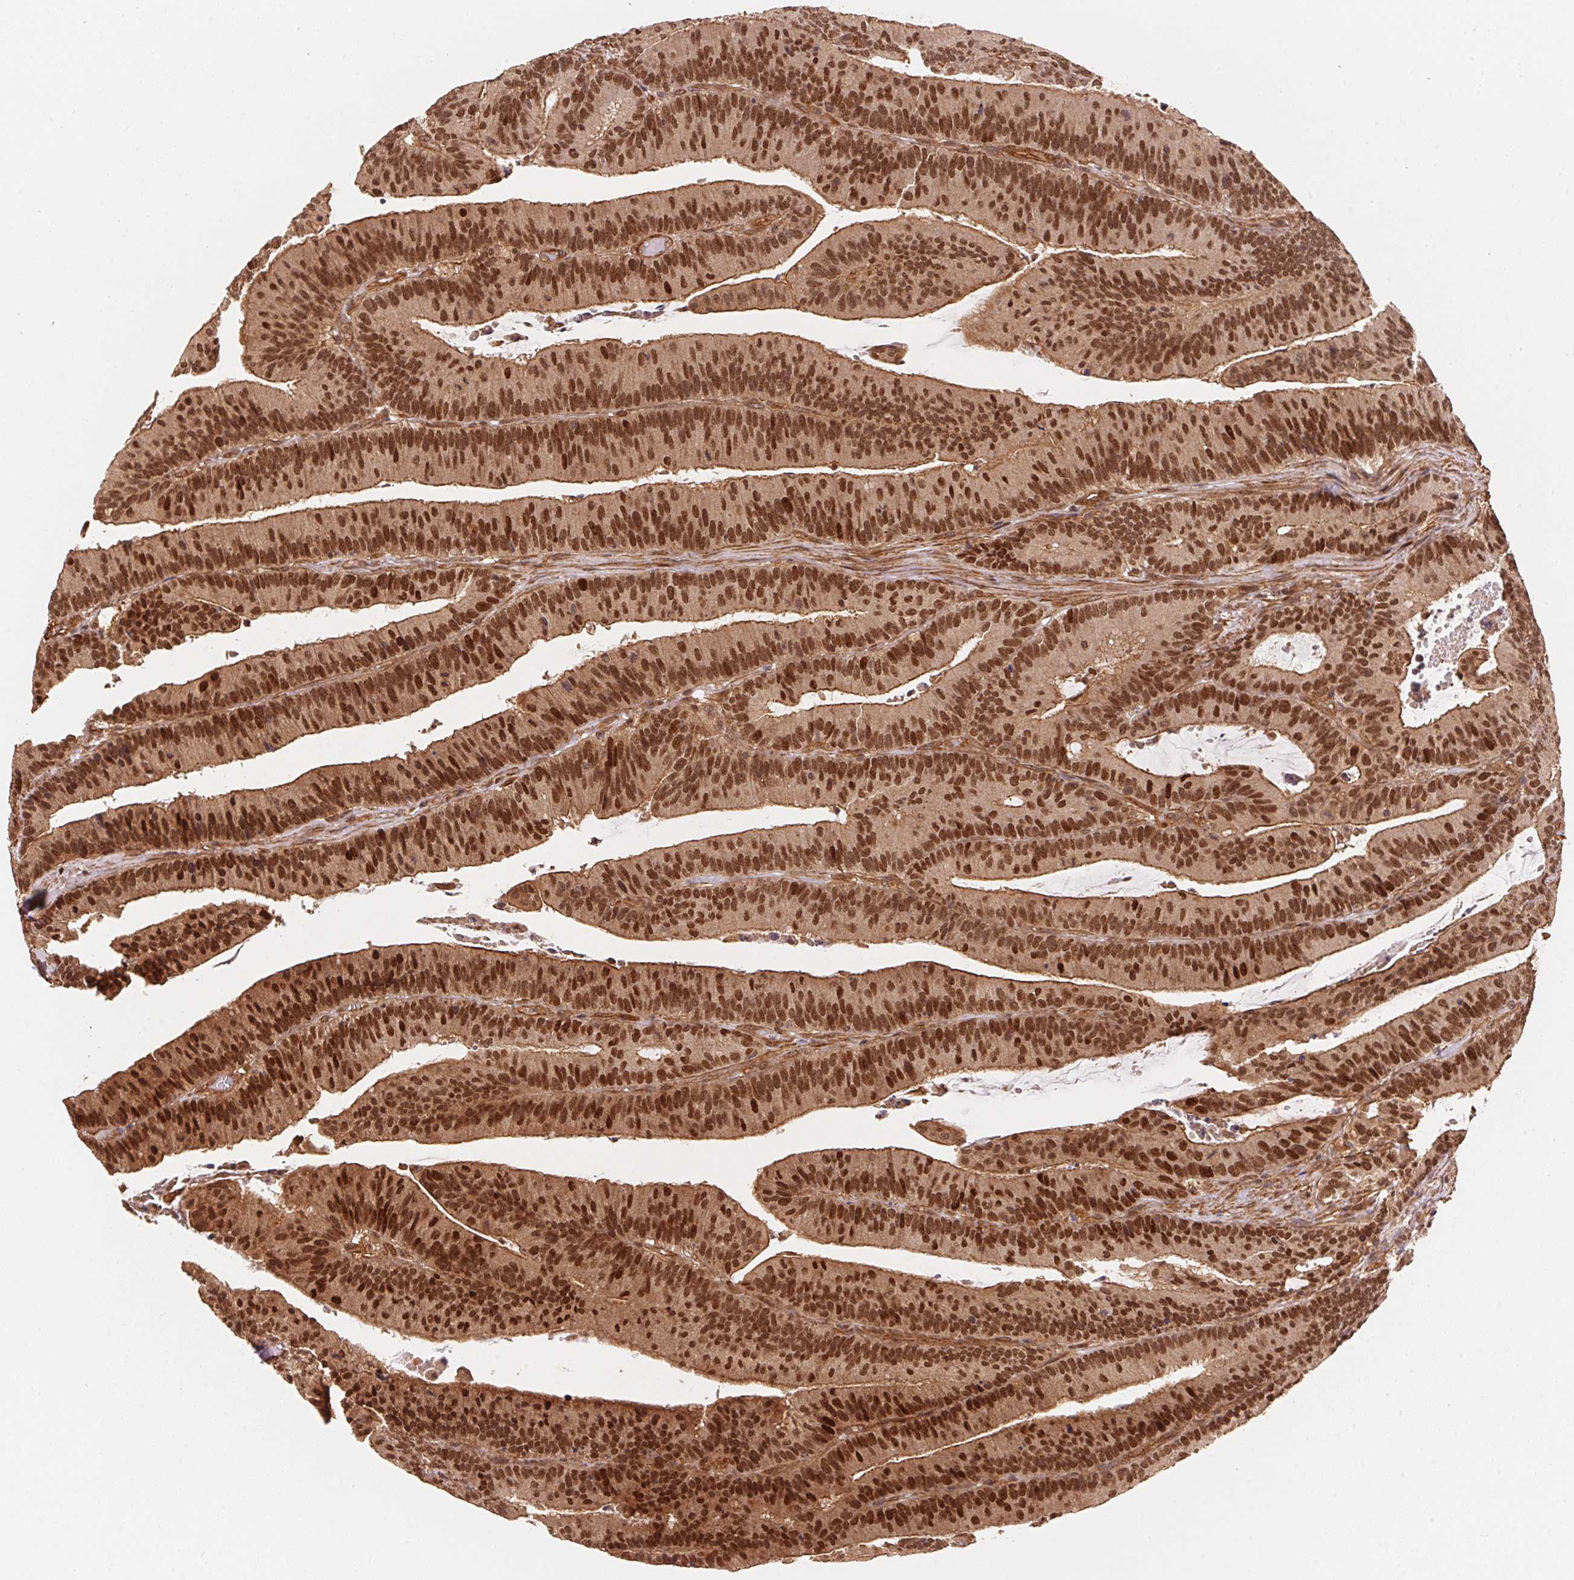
{"staining": {"intensity": "moderate", "quantity": ">75%", "location": "cytoplasmic/membranous,nuclear"}, "tissue": "colorectal cancer", "cell_type": "Tumor cells", "image_type": "cancer", "snomed": [{"axis": "morphology", "description": "Adenocarcinoma, NOS"}, {"axis": "topography", "description": "Colon"}], "caption": "Immunohistochemistry (IHC) photomicrograph of human colorectal cancer (adenocarcinoma) stained for a protein (brown), which displays medium levels of moderate cytoplasmic/membranous and nuclear staining in about >75% of tumor cells.", "gene": "TNIP2", "patient": {"sex": "female", "age": 78}}